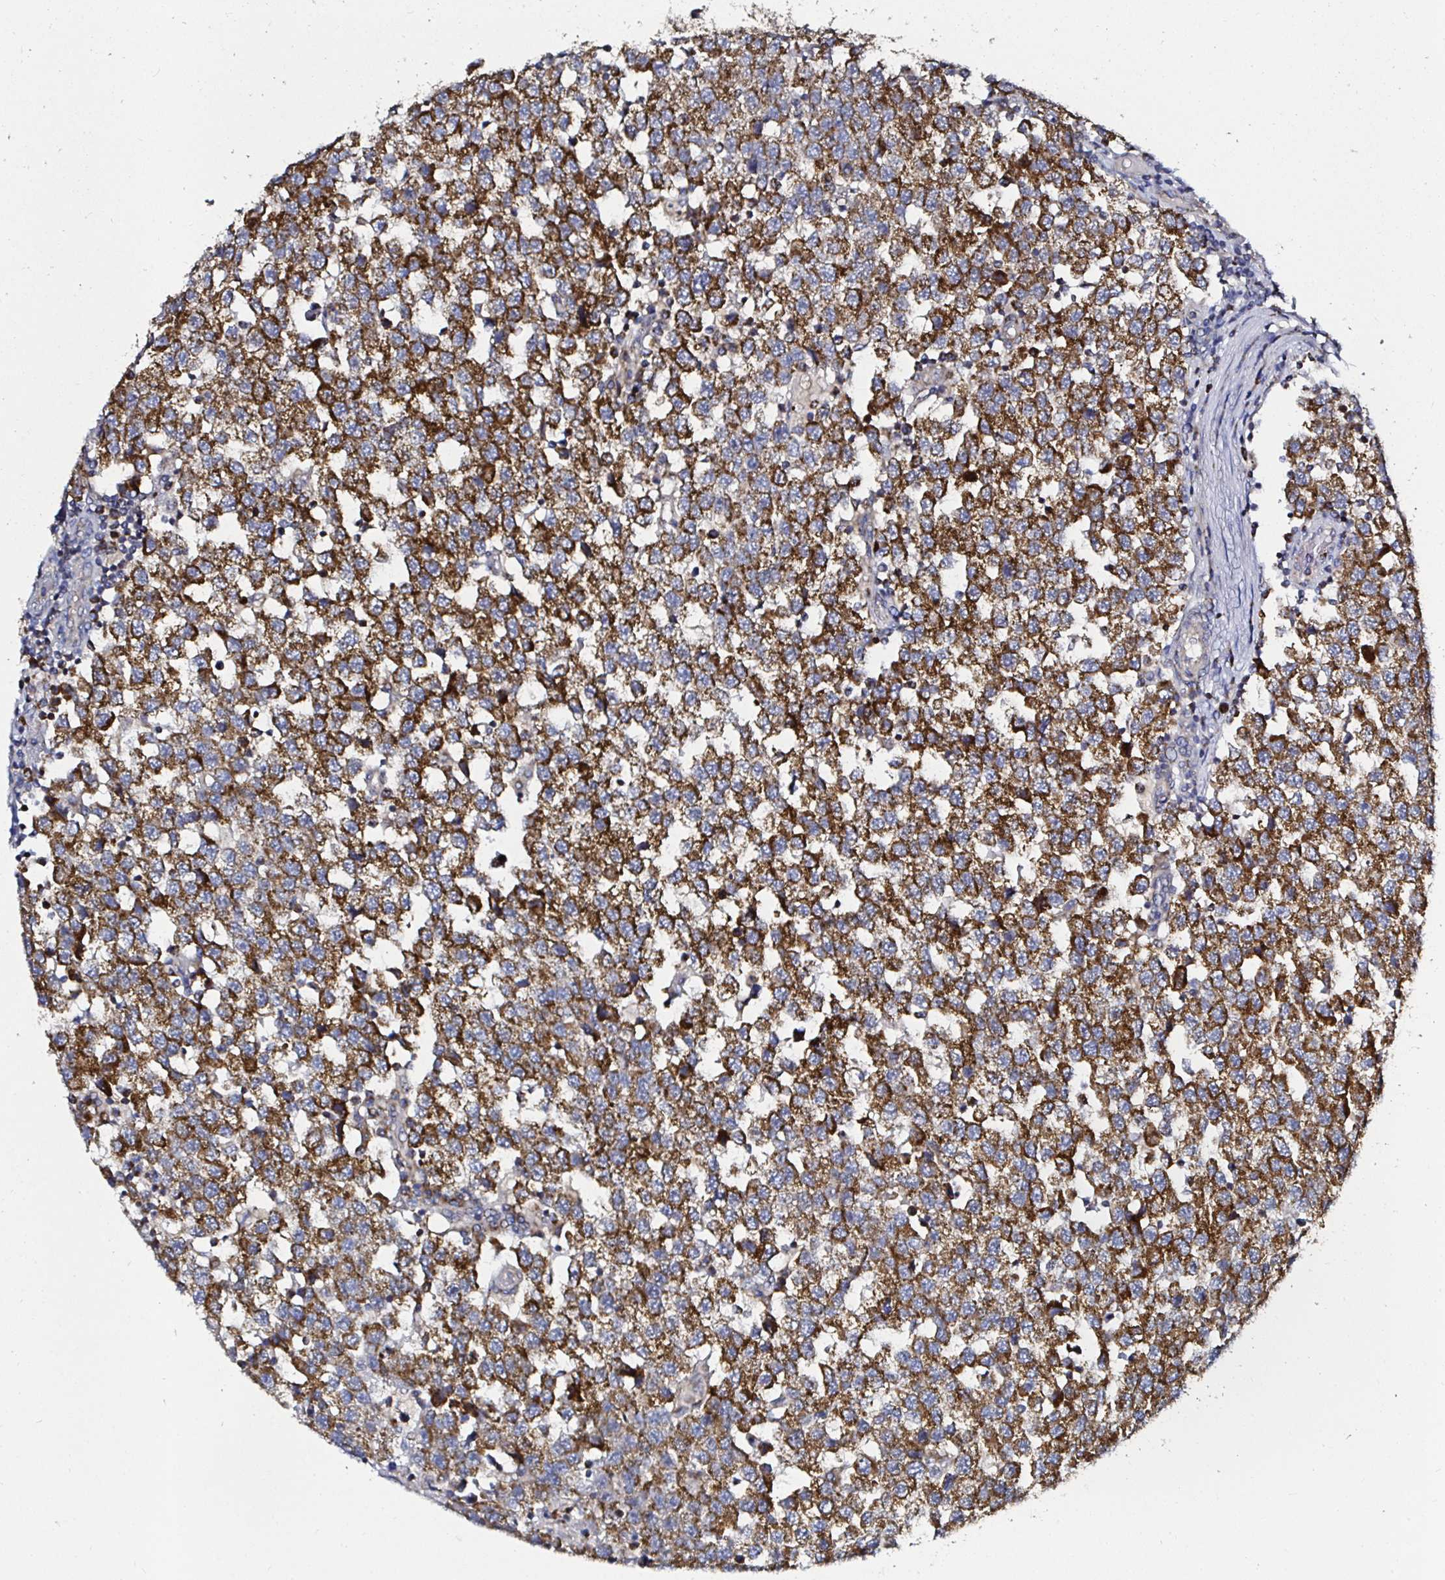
{"staining": {"intensity": "strong", "quantity": ">75%", "location": "cytoplasmic/membranous"}, "tissue": "testis cancer", "cell_type": "Tumor cells", "image_type": "cancer", "snomed": [{"axis": "morphology", "description": "Seminoma, NOS"}, {"axis": "topography", "description": "Testis"}], "caption": "IHC photomicrograph of human seminoma (testis) stained for a protein (brown), which reveals high levels of strong cytoplasmic/membranous expression in about >75% of tumor cells.", "gene": "ATAD3B", "patient": {"sex": "male", "age": 34}}